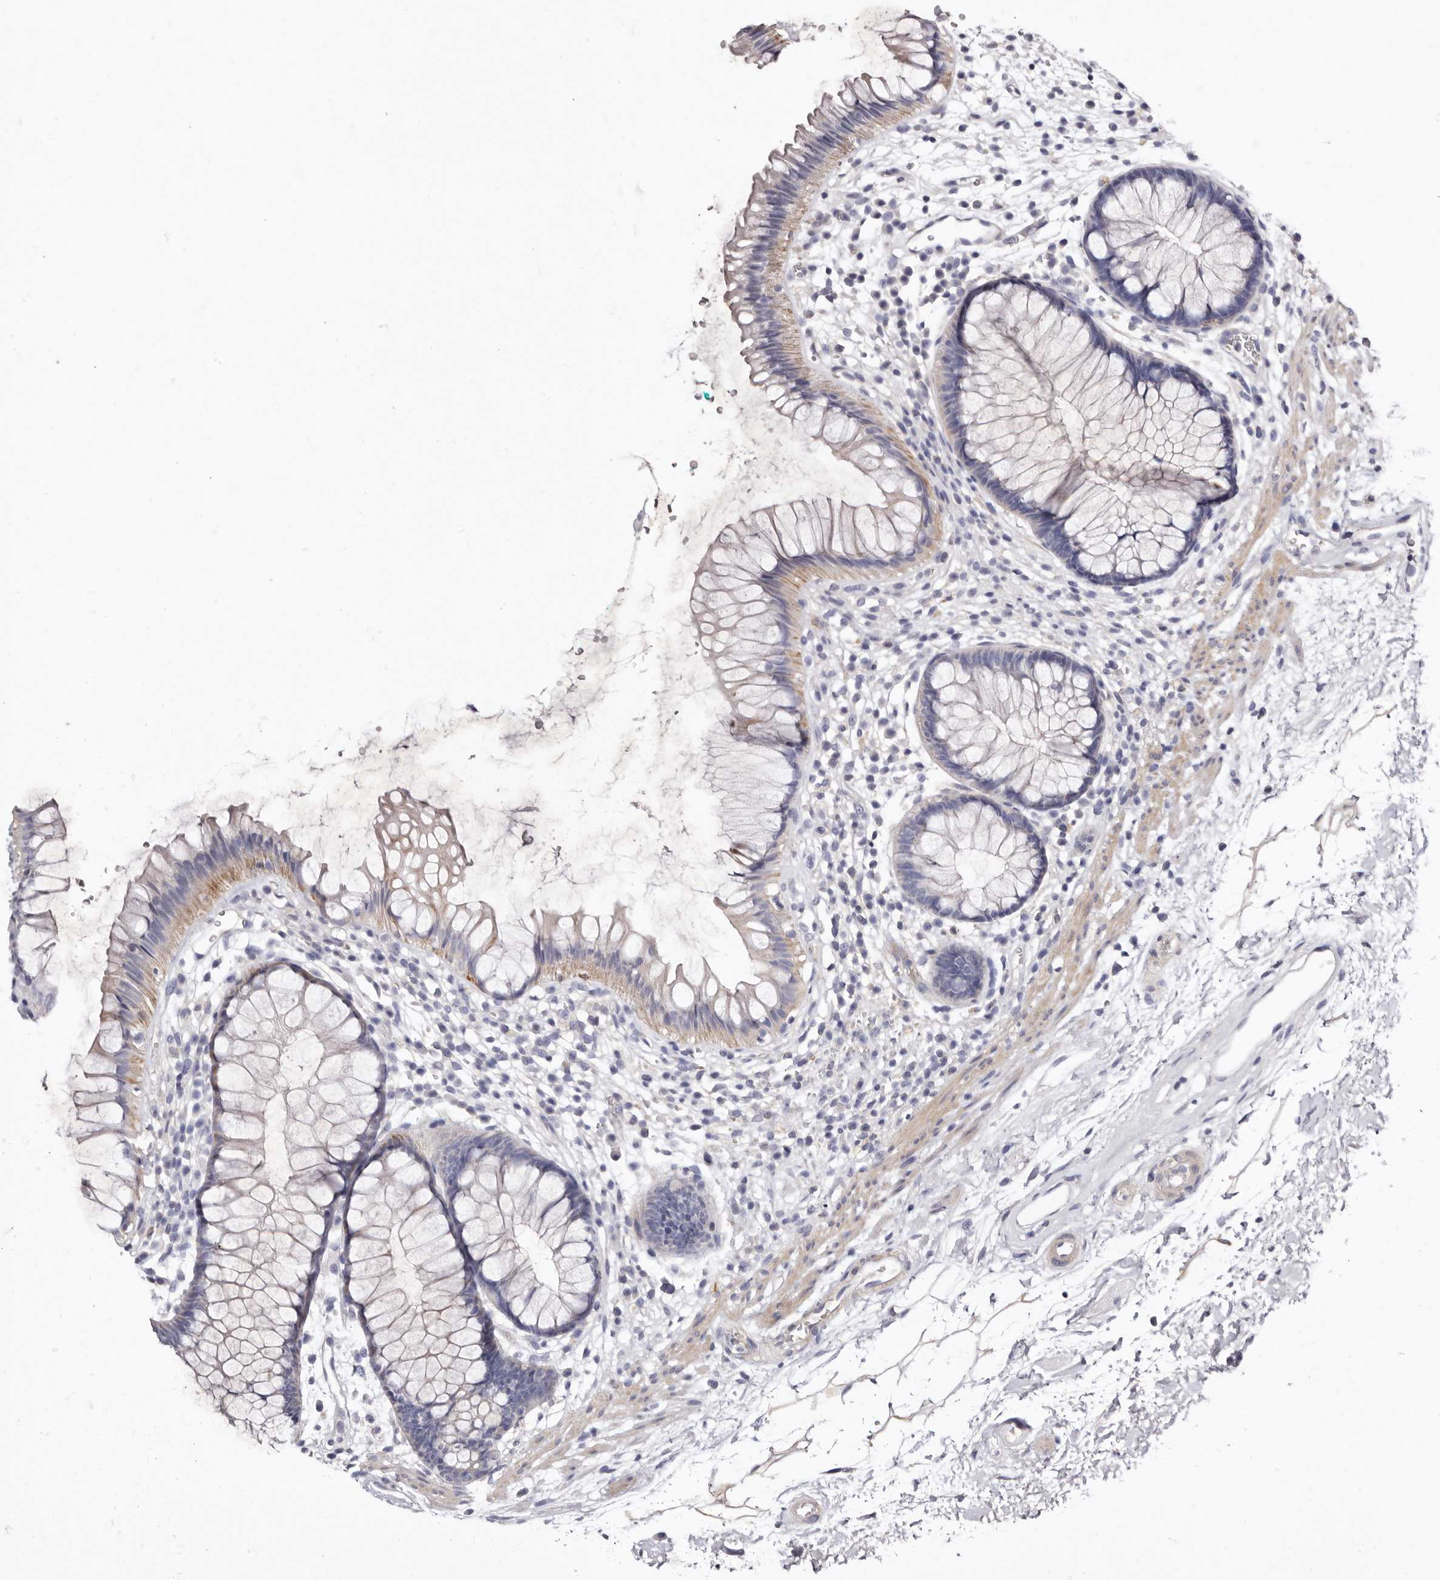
{"staining": {"intensity": "weak", "quantity": "25%-75%", "location": "cytoplasmic/membranous"}, "tissue": "rectum", "cell_type": "Glandular cells", "image_type": "normal", "snomed": [{"axis": "morphology", "description": "Normal tissue, NOS"}, {"axis": "topography", "description": "Rectum"}], "caption": "The image shows immunohistochemical staining of benign rectum. There is weak cytoplasmic/membranous staining is identified in about 25%-75% of glandular cells.", "gene": "S1PR5", "patient": {"sex": "male", "age": 51}}